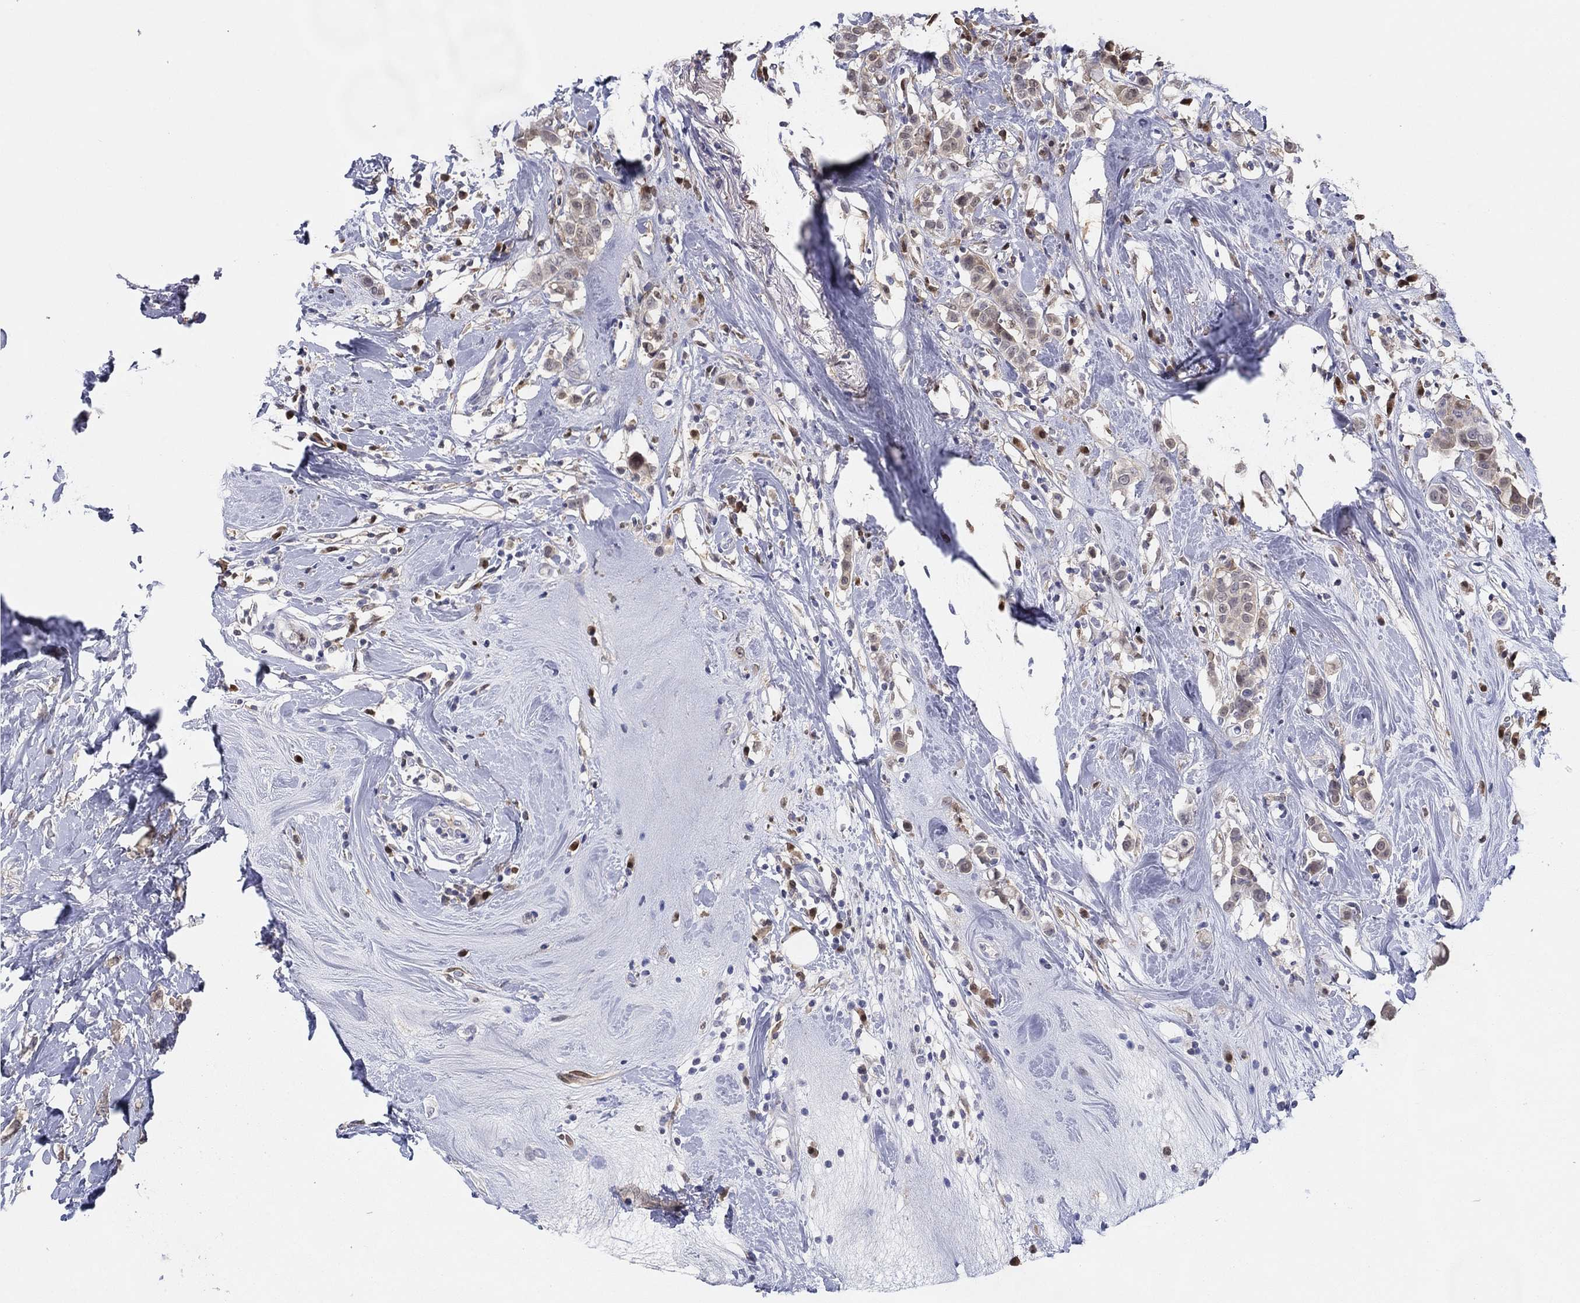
{"staining": {"intensity": "negative", "quantity": "none", "location": "none"}, "tissue": "breast cancer", "cell_type": "Tumor cells", "image_type": "cancer", "snomed": [{"axis": "morphology", "description": "Duct carcinoma"}, {"axis": "topography", "description": "Breast"}], "caption": "Image shows no protein expression in tumor cells of breast cancer (invasive ductal carcinoma) tissue. (DAB (3,3'-diaminobenzidine) immunohistochemistry (IHC) with hematoxylin counter stain).", "gene": "PDXK", "patient": {"sex": "female", "age": 27}}